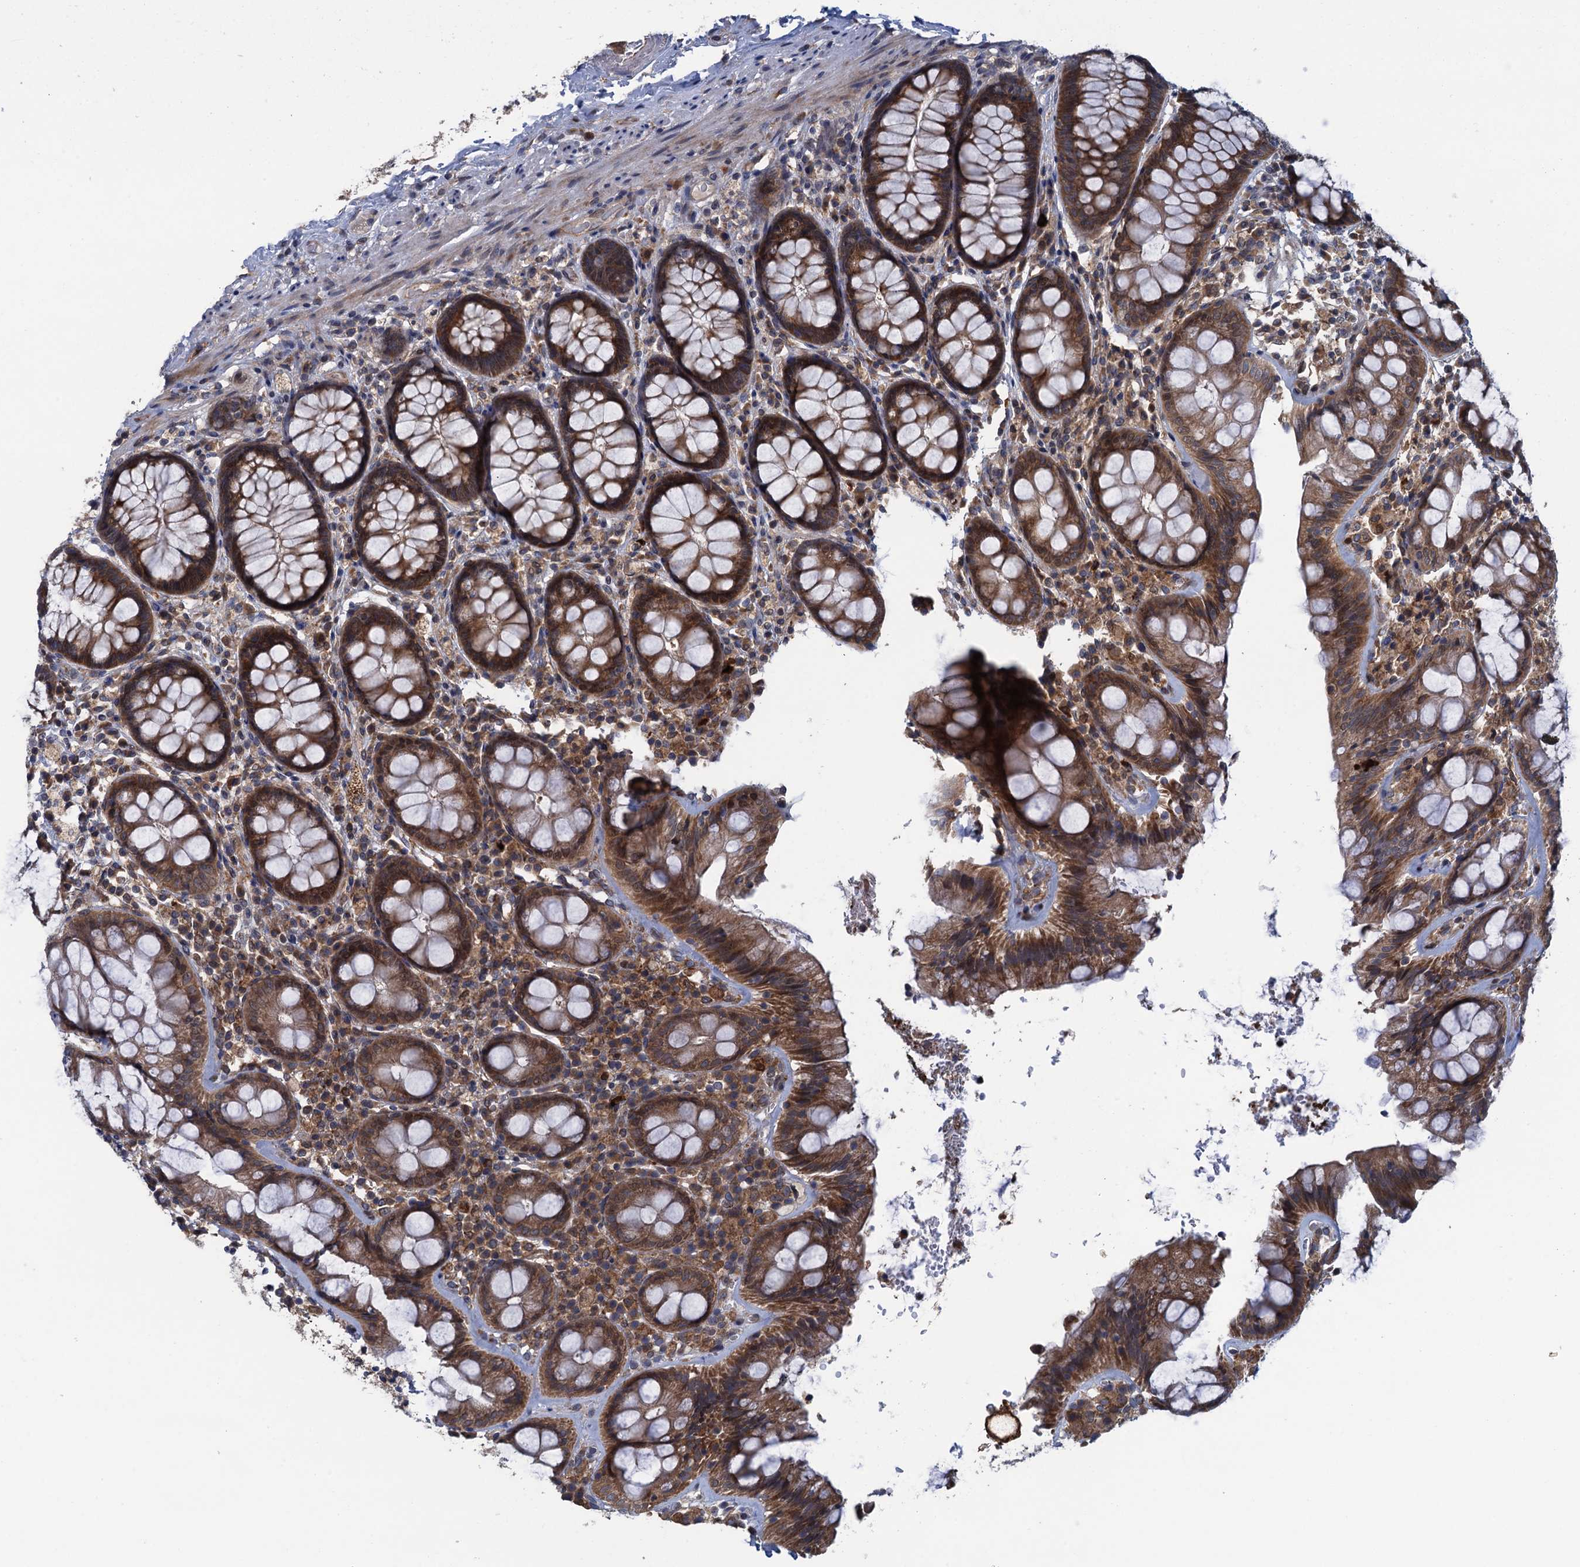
{"staining": {"intensity": "moderate", "quantity": ">75%", "location": "cytoplasmic/membranous"}, "tissue": "rectum", "cell_type": "Glandular cells", "image_type": "normal", "snomed": [{"axis": "morphology", "description": "Normal tissue, NOS"}, {"axis": "topography", "description": "Rectum"}], "caption": "Glandular cells show medium levels of moderate cytoplasmic/membranous positivity in about >75% of cells in unremarkable human rectum. The protein is stained brown, and the nuclei are stained in blue (DAB (3,3'-diaminobenzidine) IHC with brightfield microscopy, high magnification).", "gene": "CNTN5", "patient": {"sex": "male", "age": 83}}